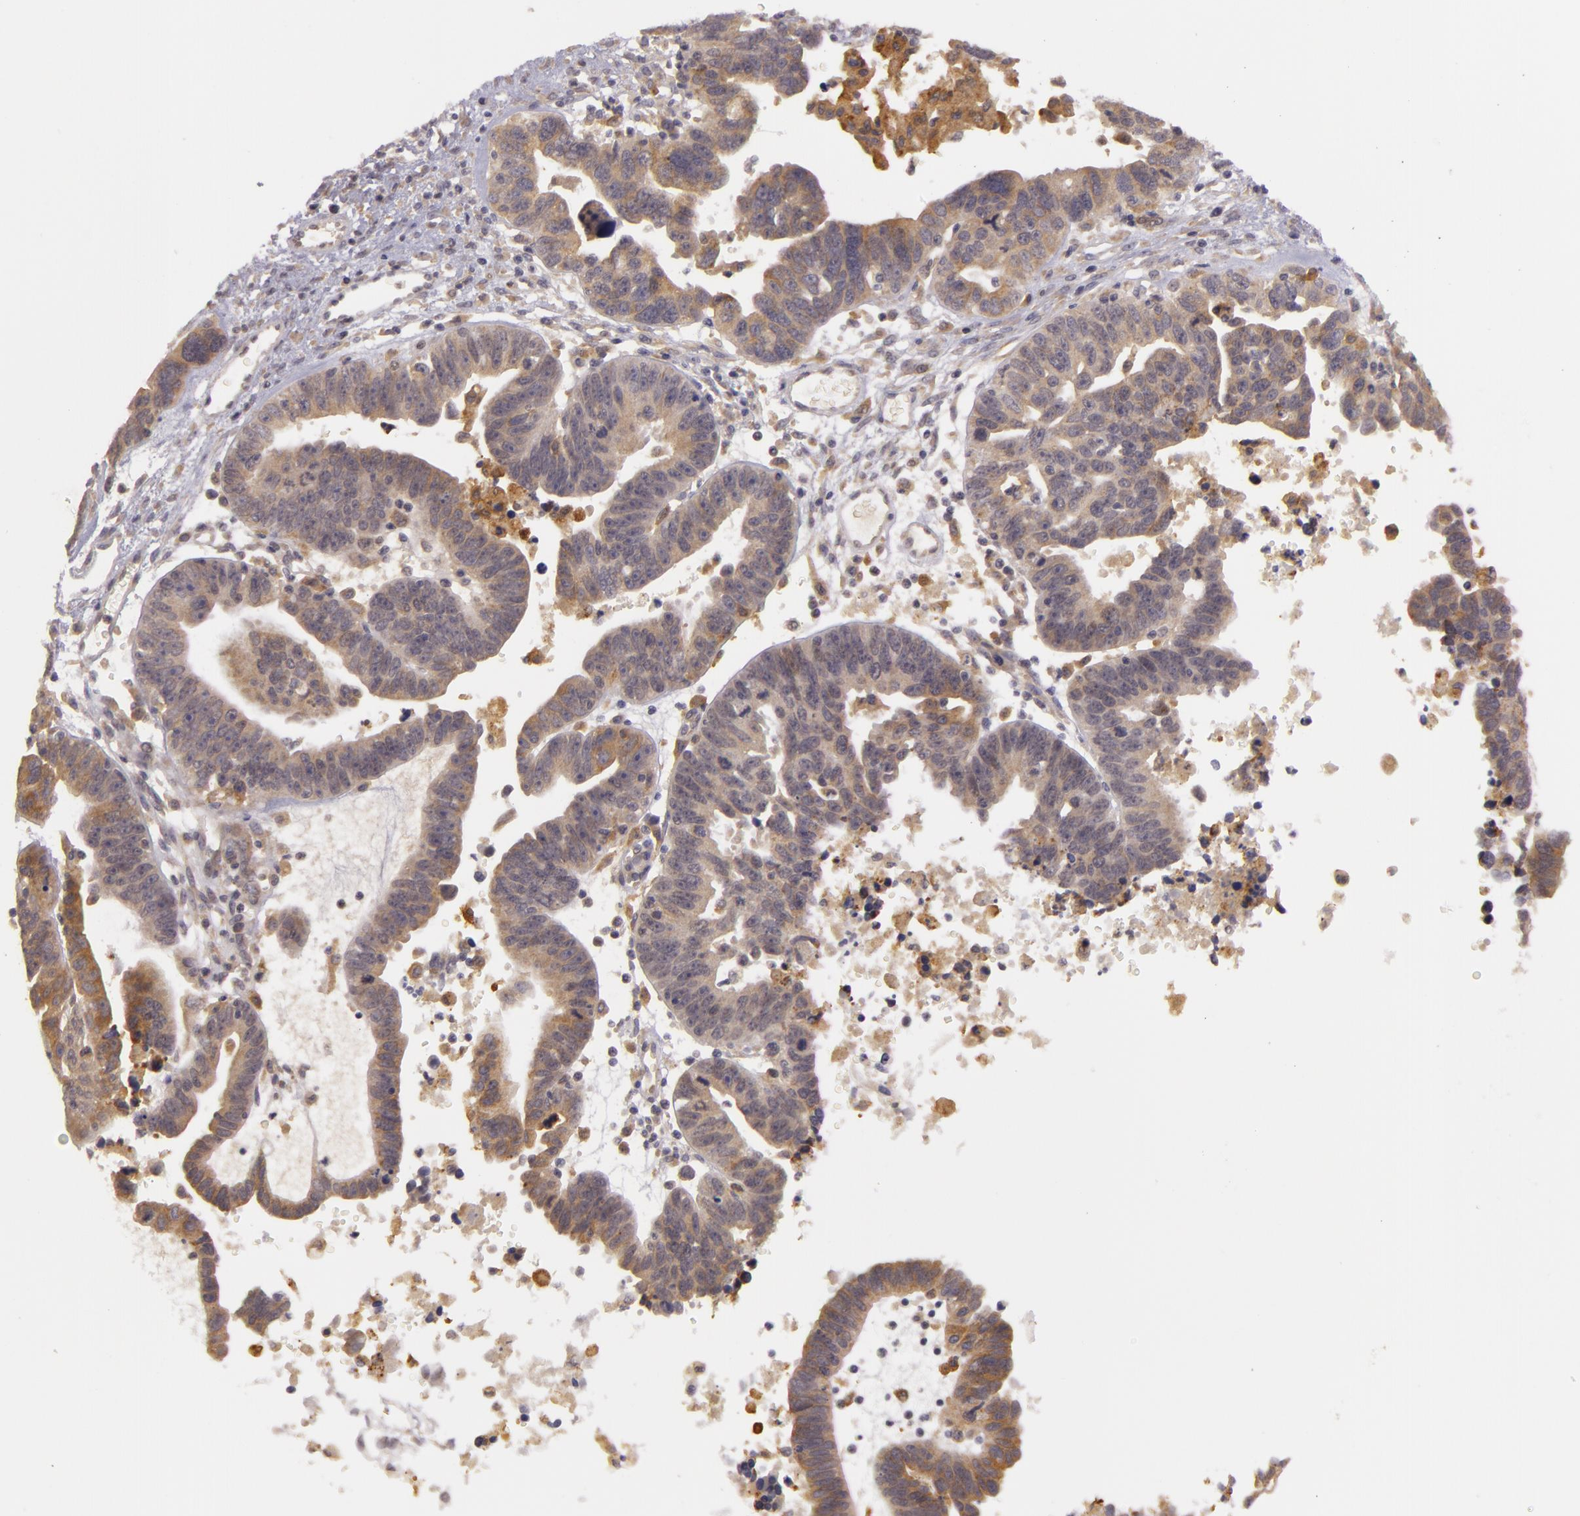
{"staining": {"intensity": "weak", "quantity": ">75%", "location": "cytoplasmic/membranous"}, "tissue": "ovarian cancer", "cell_type": "Tumor cells", "image_type": "cancer", "snomed": [{"axis": "morphology", "description": "Carcinoma, endometroid"}, {"axis": "morphology", "description": "Cystadenocarcinoma, serous, NOS"}, {"axis": "topography", "description": "Ovary"}], "caption": "Human ovarian cancer stained with a brown dye demonstrates weak cytoplasmic/membranous positive staining in about >75% of tumor cells.", "gene": "PPP1R3F", "patient": {"sex": "female", "age": 45}}